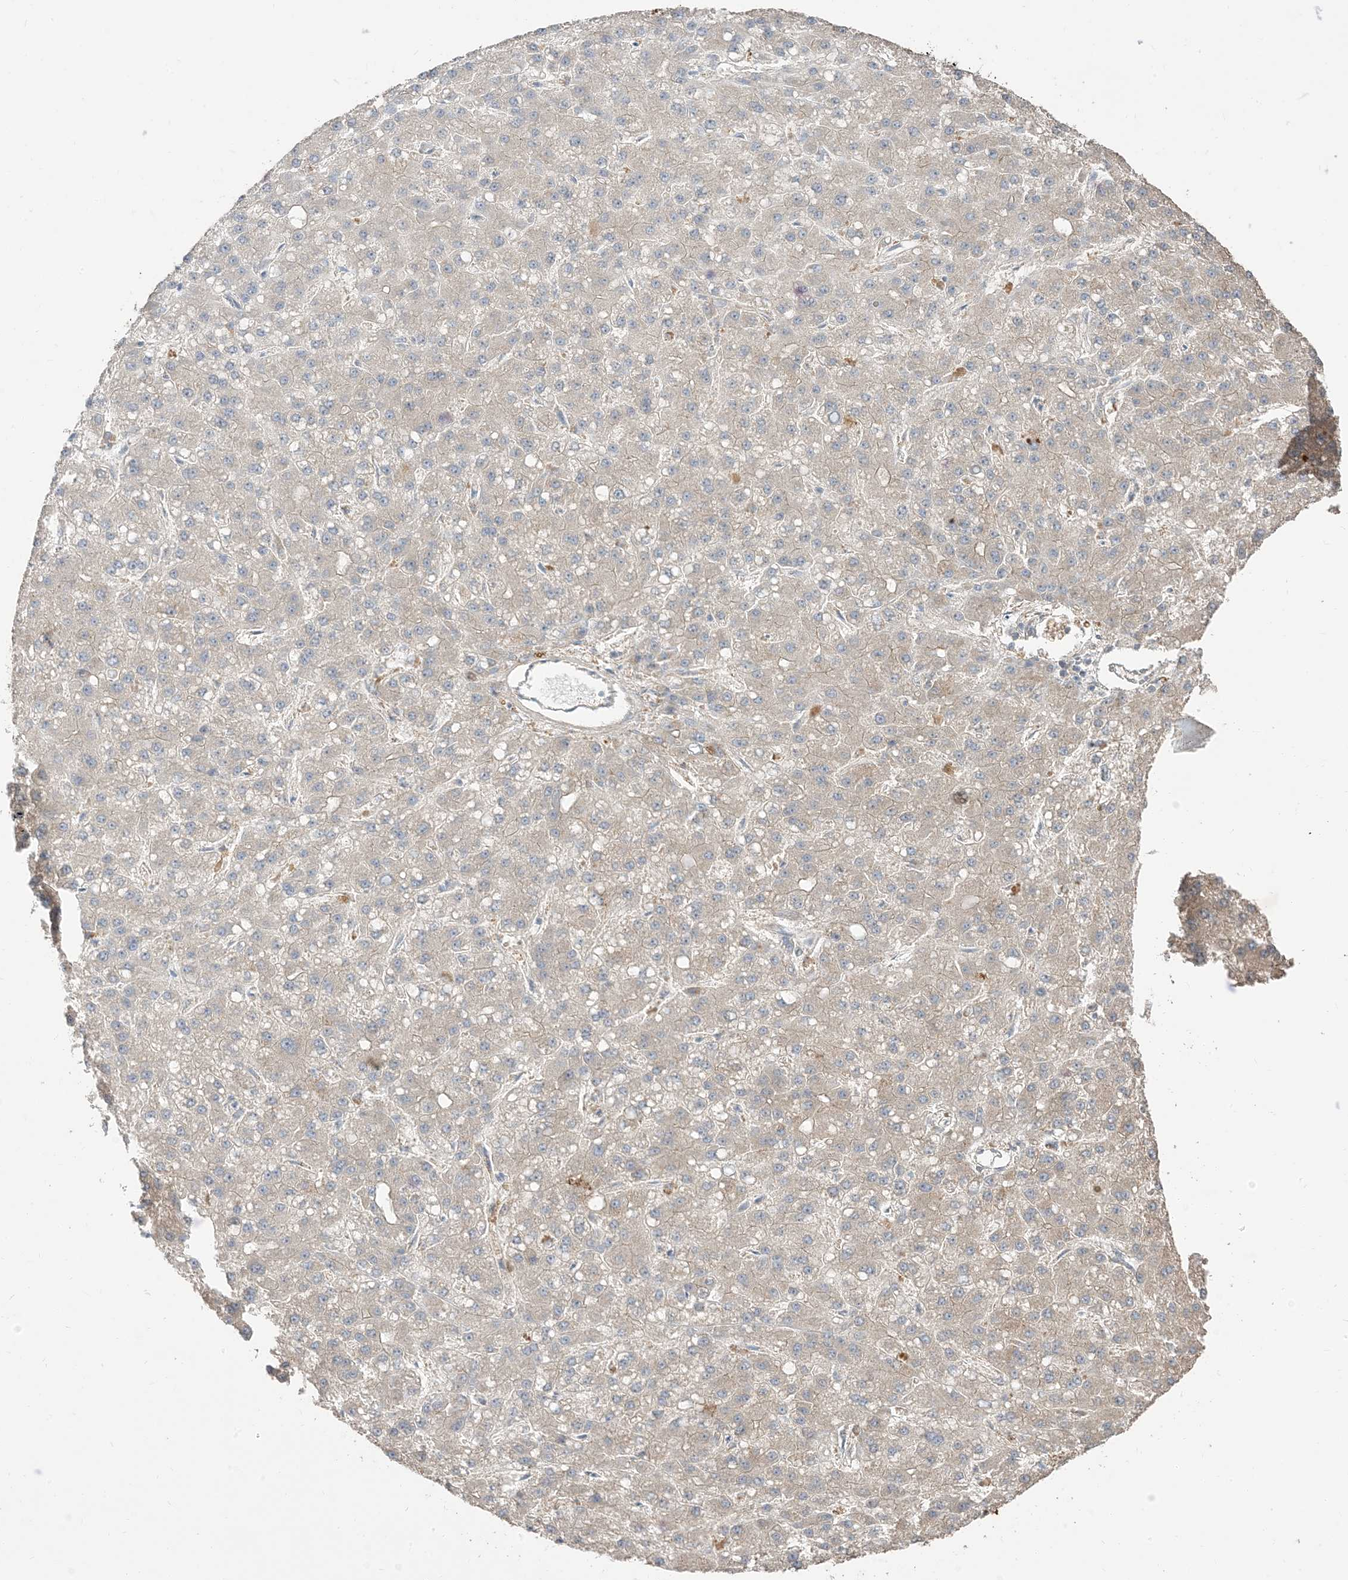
{"staining": {"intensity": "negative", "quantity": "none", "location": "none"}, "tissue": "liver cancer", "cell_type": "Tumor cells", "image_type": "cancer", "snomed": [{"axis": "morphology", "description": "Carcinoma, Hepatocellular, NOS"}, {"axis": "topography", "description": "Liver"}], "caption": "Photomicrograph shows no protein expression in tumor cells of liver cancer tissue.", "gene": "RNF175", "patient": {"sex": "male", "age": 67}}